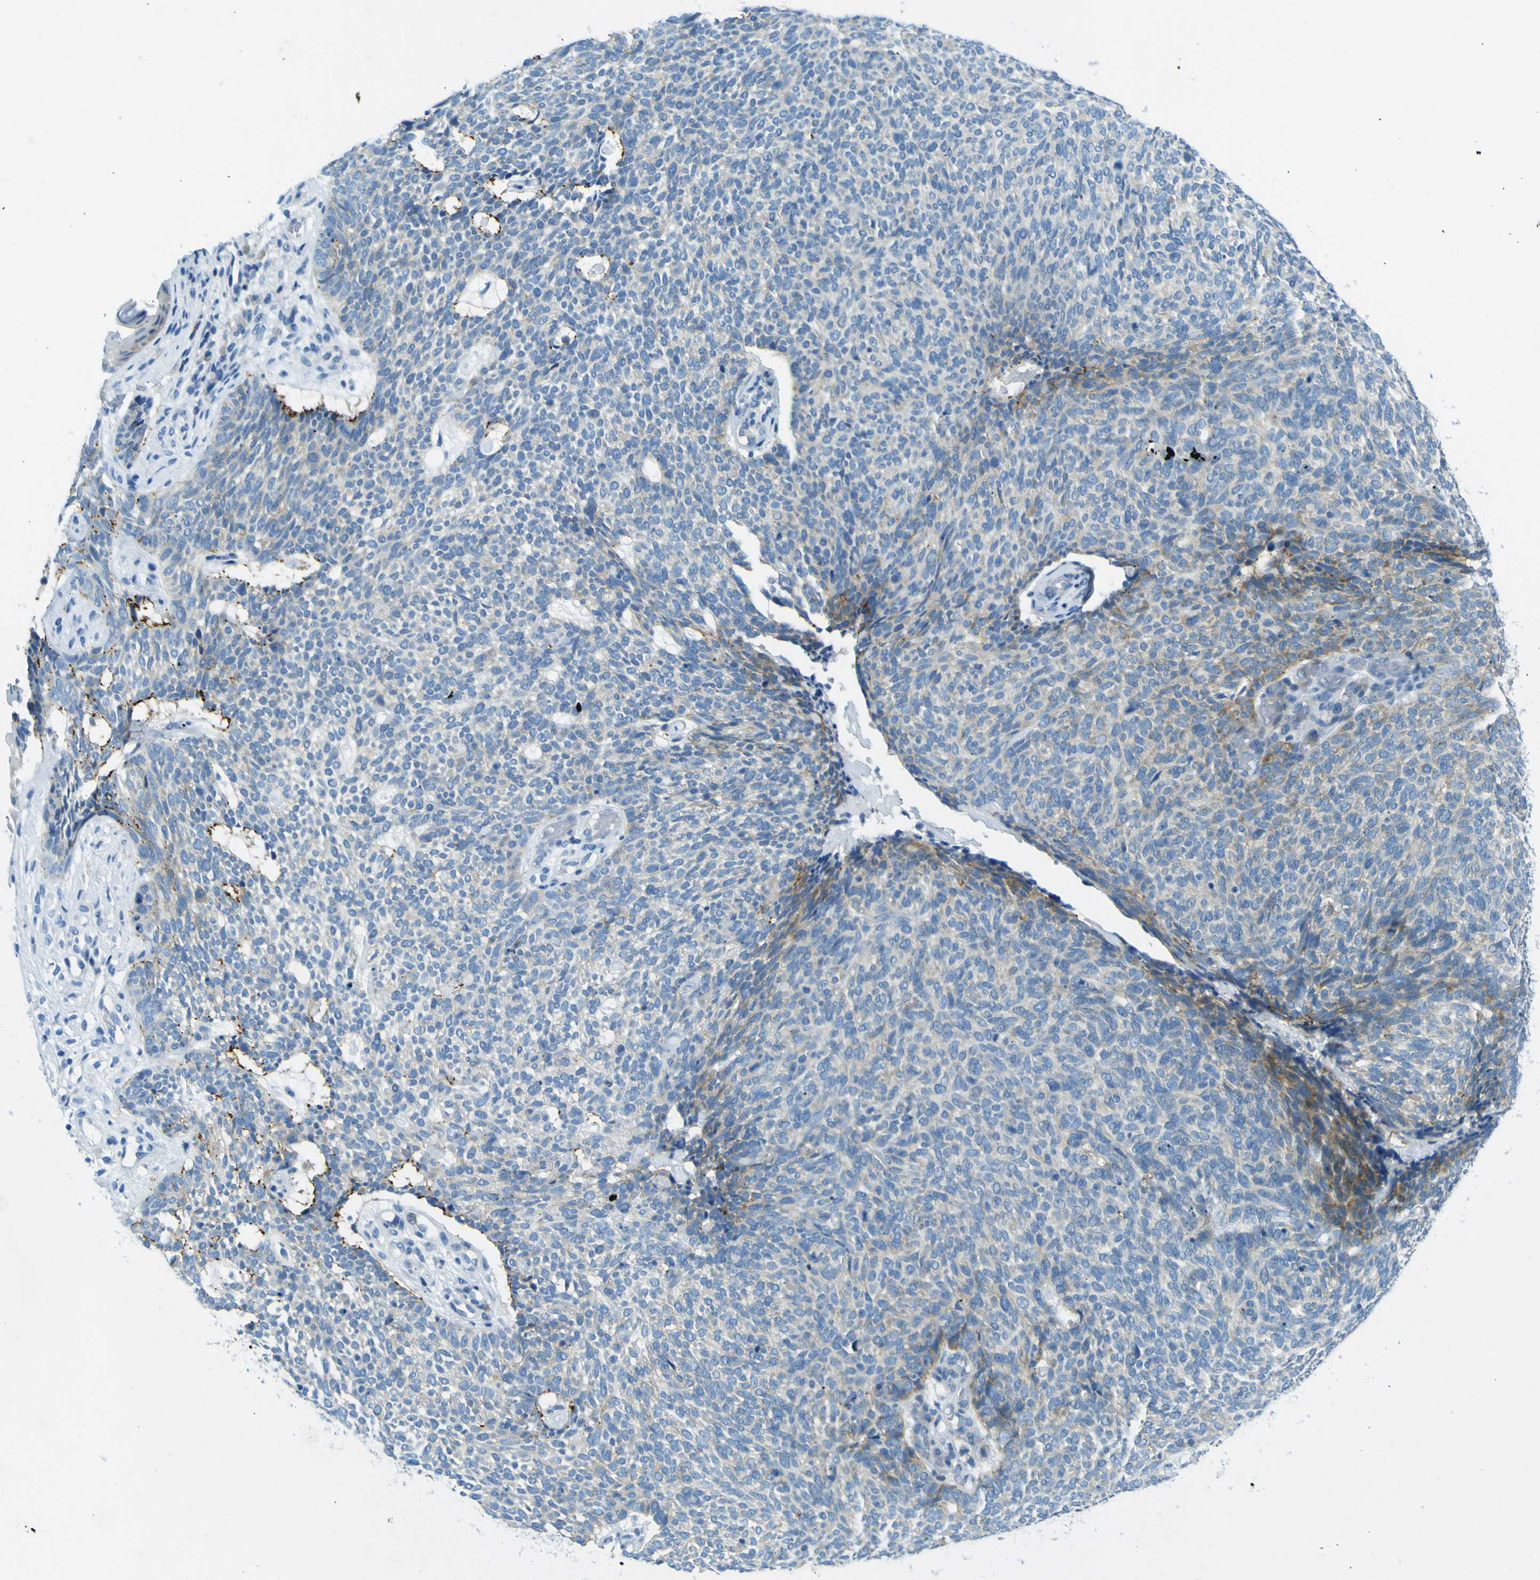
{"staining": {"intensity": "moderate", "quantity": "<25%", "location": "cytoplasmic/membranous"}, "tissue": "skin cancer", "cell_type": "Tumor cells", "image_type": "cancer", "snomed": [{"axis": "morphology", "description": "Basal cell carcinoma"}, {"axis": "topography", "description": "Skin"}], "caption": "Immunohistochemical staining of skin cancer shows low levels of moderate cytoplasmic/membranous protein expression in about <25% of tumor cells.", "gene": "SORCS1", "patient": {"sex": "female", "age": 84}}